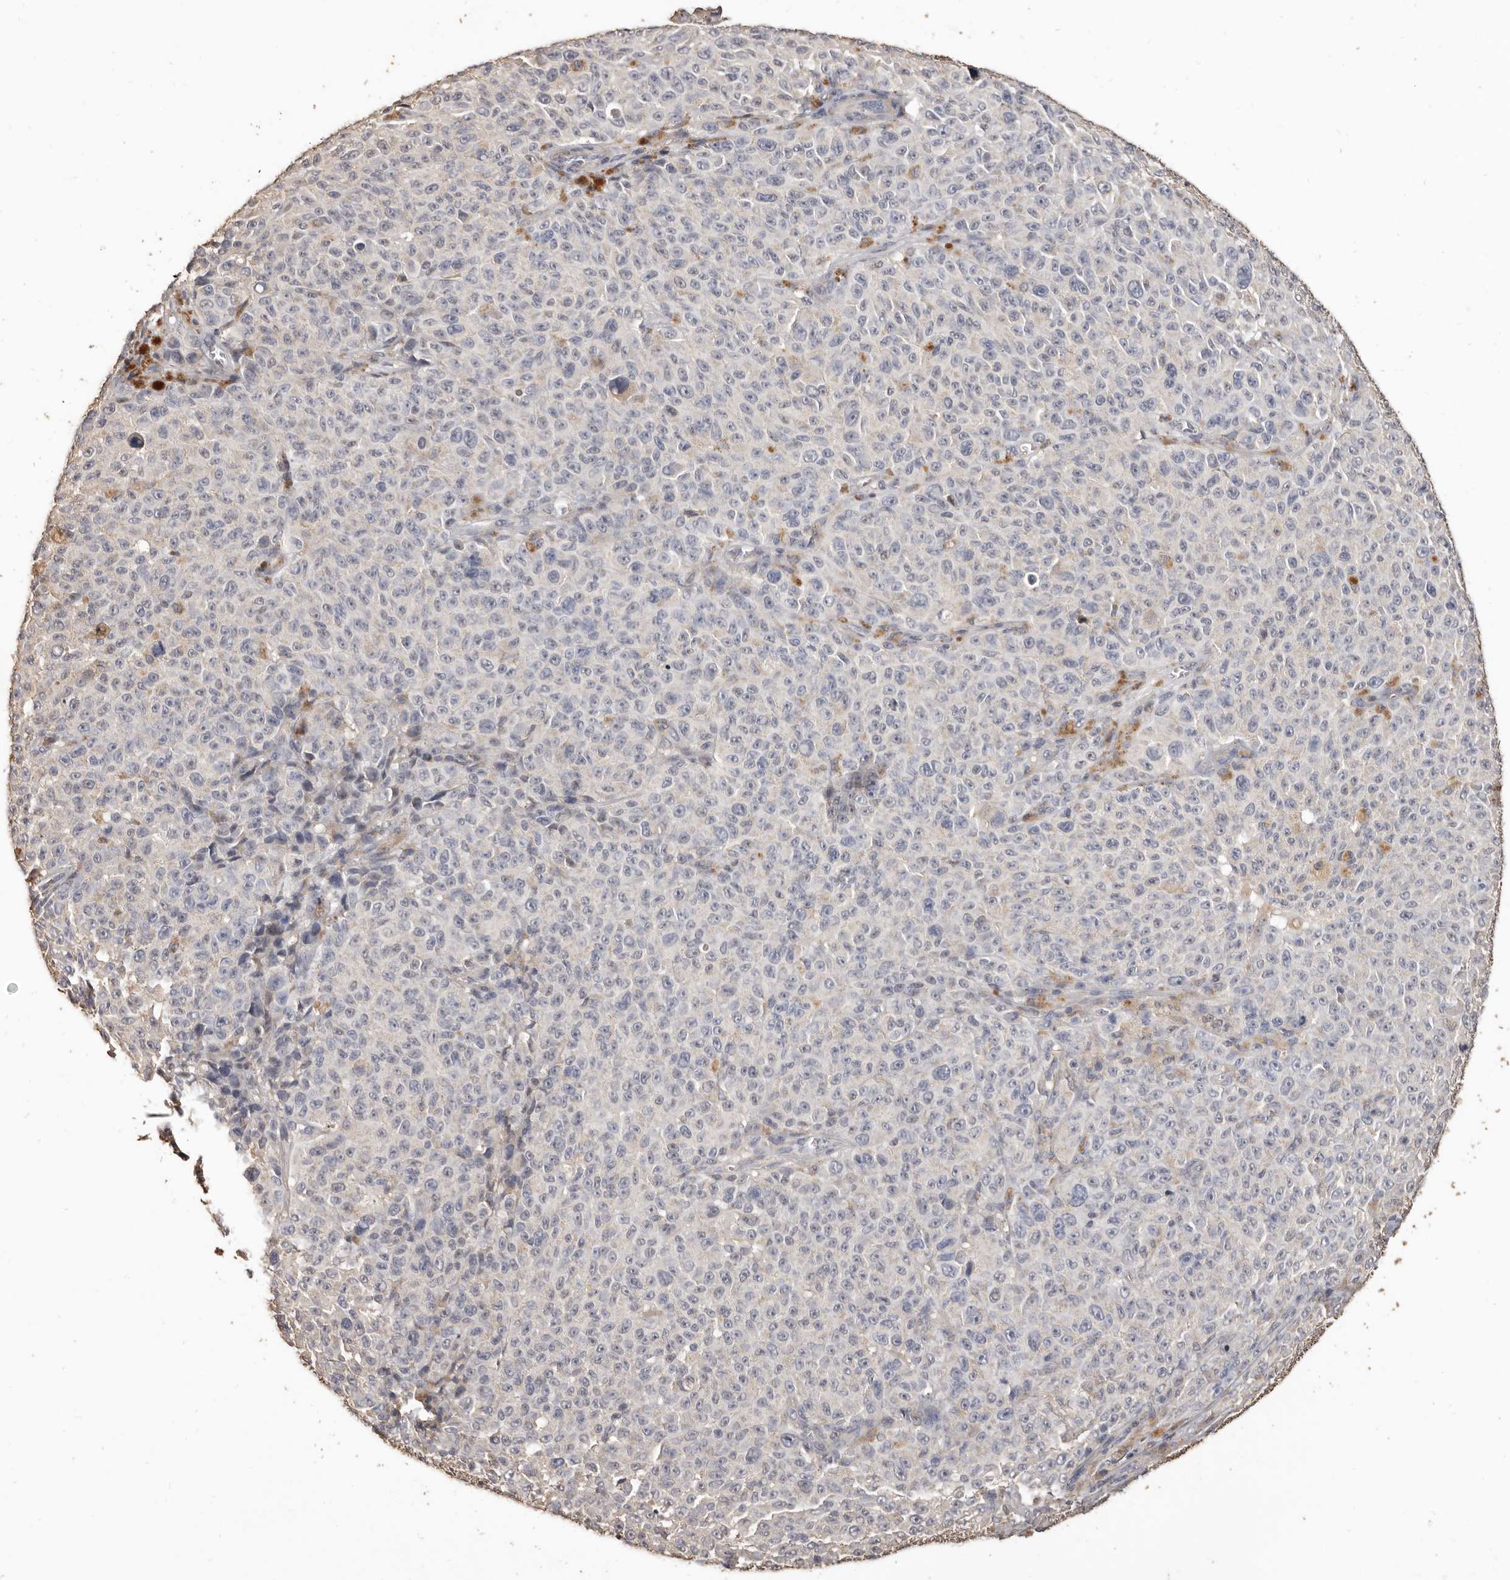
{"staining": {"intensity": "negative", "quantity": "none", "location": "none"}, "tissue": "melanoma", "cell_type": "Tumor cells", "image_type": "cancer", "snomed": [{"axis": "morphology", "description": "Malignant melanoma, NOS"}, {"axis": "topography", "description": "Skin"}], "caption": "Tumor cells are negative for brown protein staining in melanoma.", "gene": "INAVA", "patient": {"sex": "female", "age": 82}}